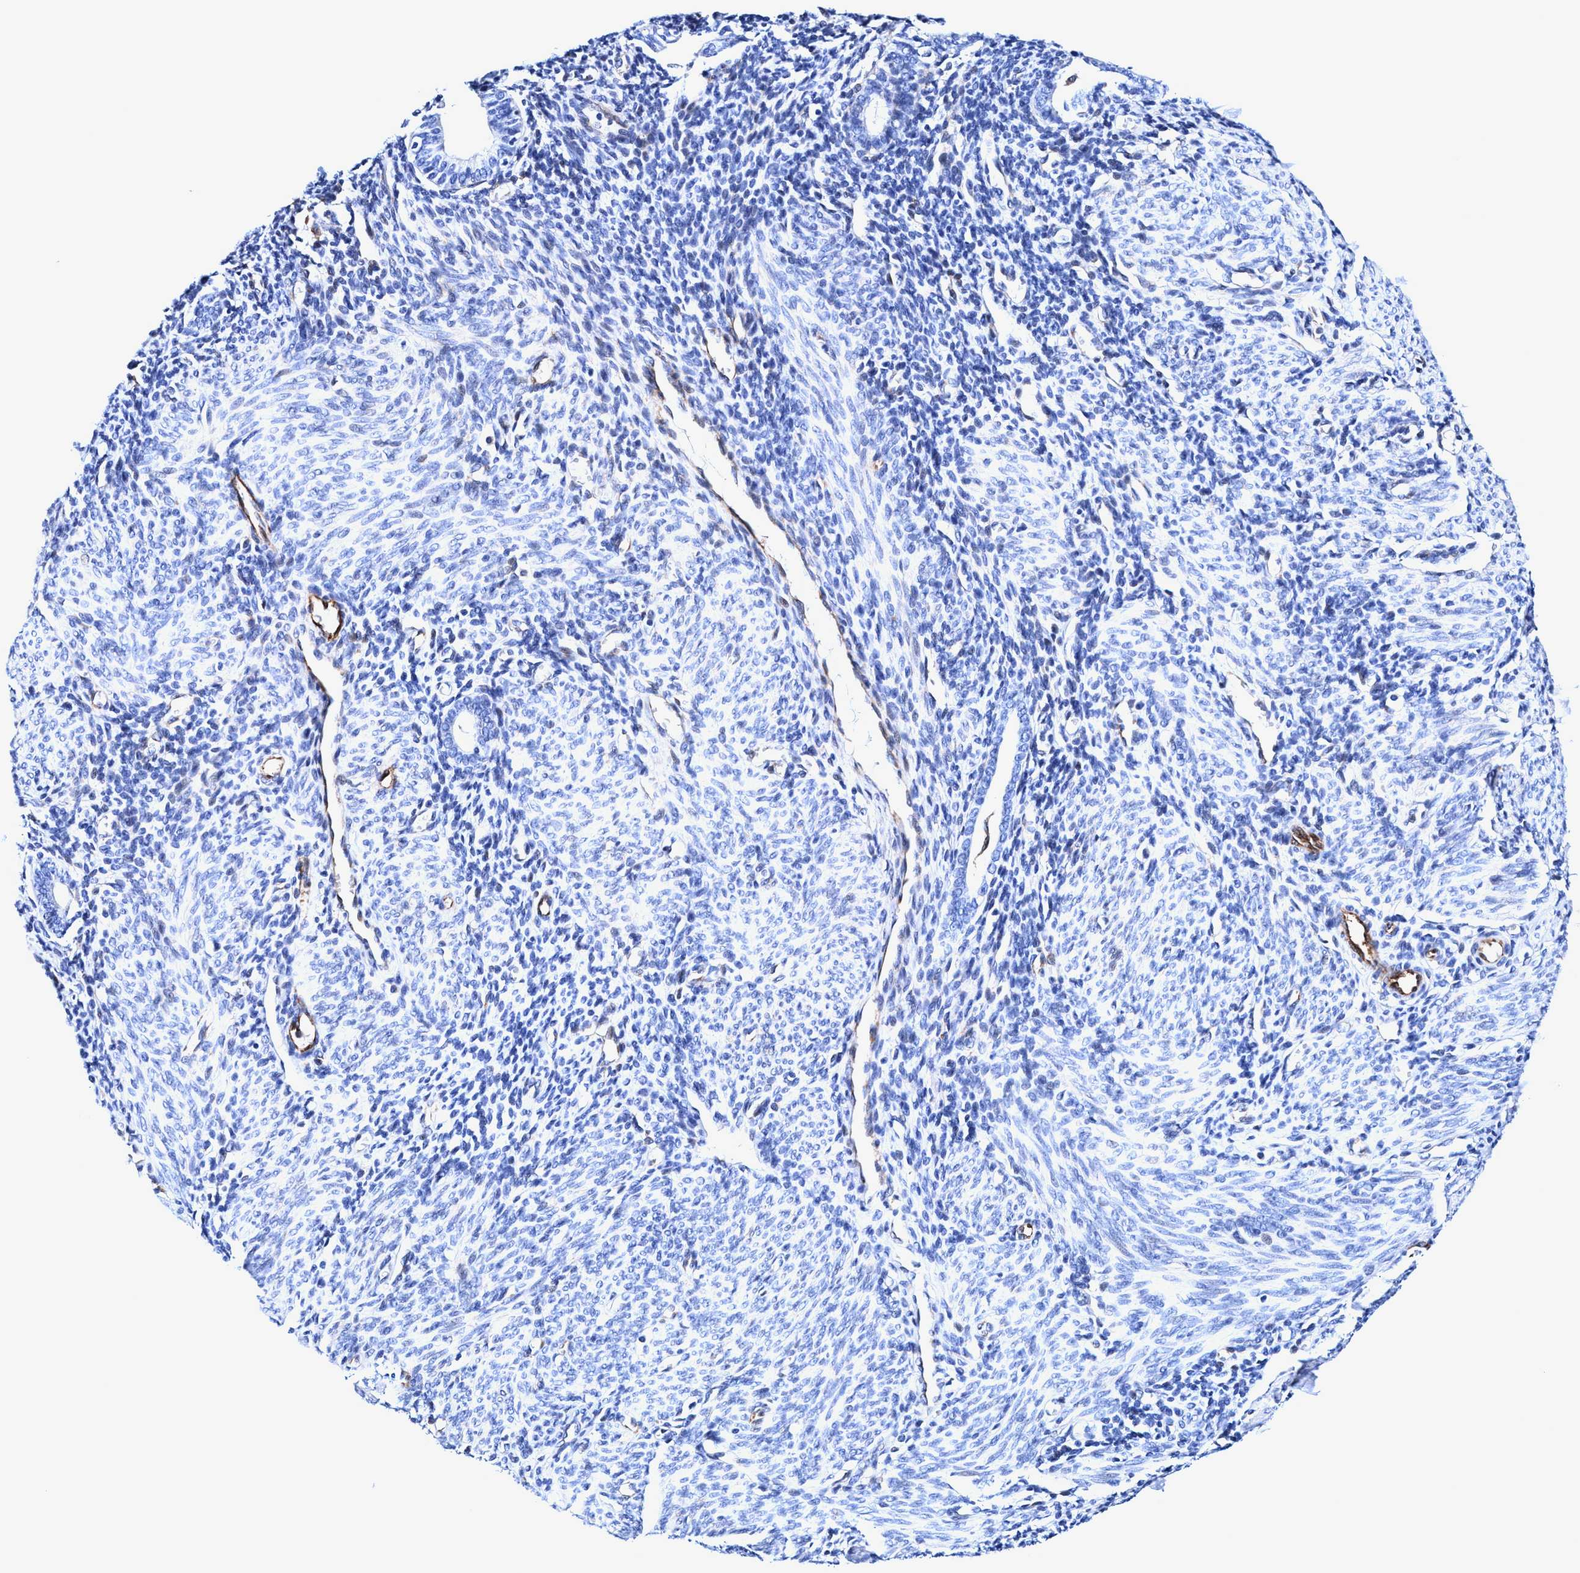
{"staining": {"intensity": "negative", "quantity": "none", "location": "none"}, "tissue": "endometrium", "cell_type": "Cells in endometrial stroma", "image_type": "normal", "snomed": [{"axis": "morphology", "description": "Normal tissue, NOS"}, {"axis": "morphology", "description": "Adenocarcinoma, NOS"}, {"axis": "topography", "description": "Endometrium"}], "caption": "Immunohistochemistry (IHC) of unremarkable human endometrium shows no staining in cells in endometrial stroma.", "gene": "UBALD2", "patient": {"sex": "female", "age": 57}}